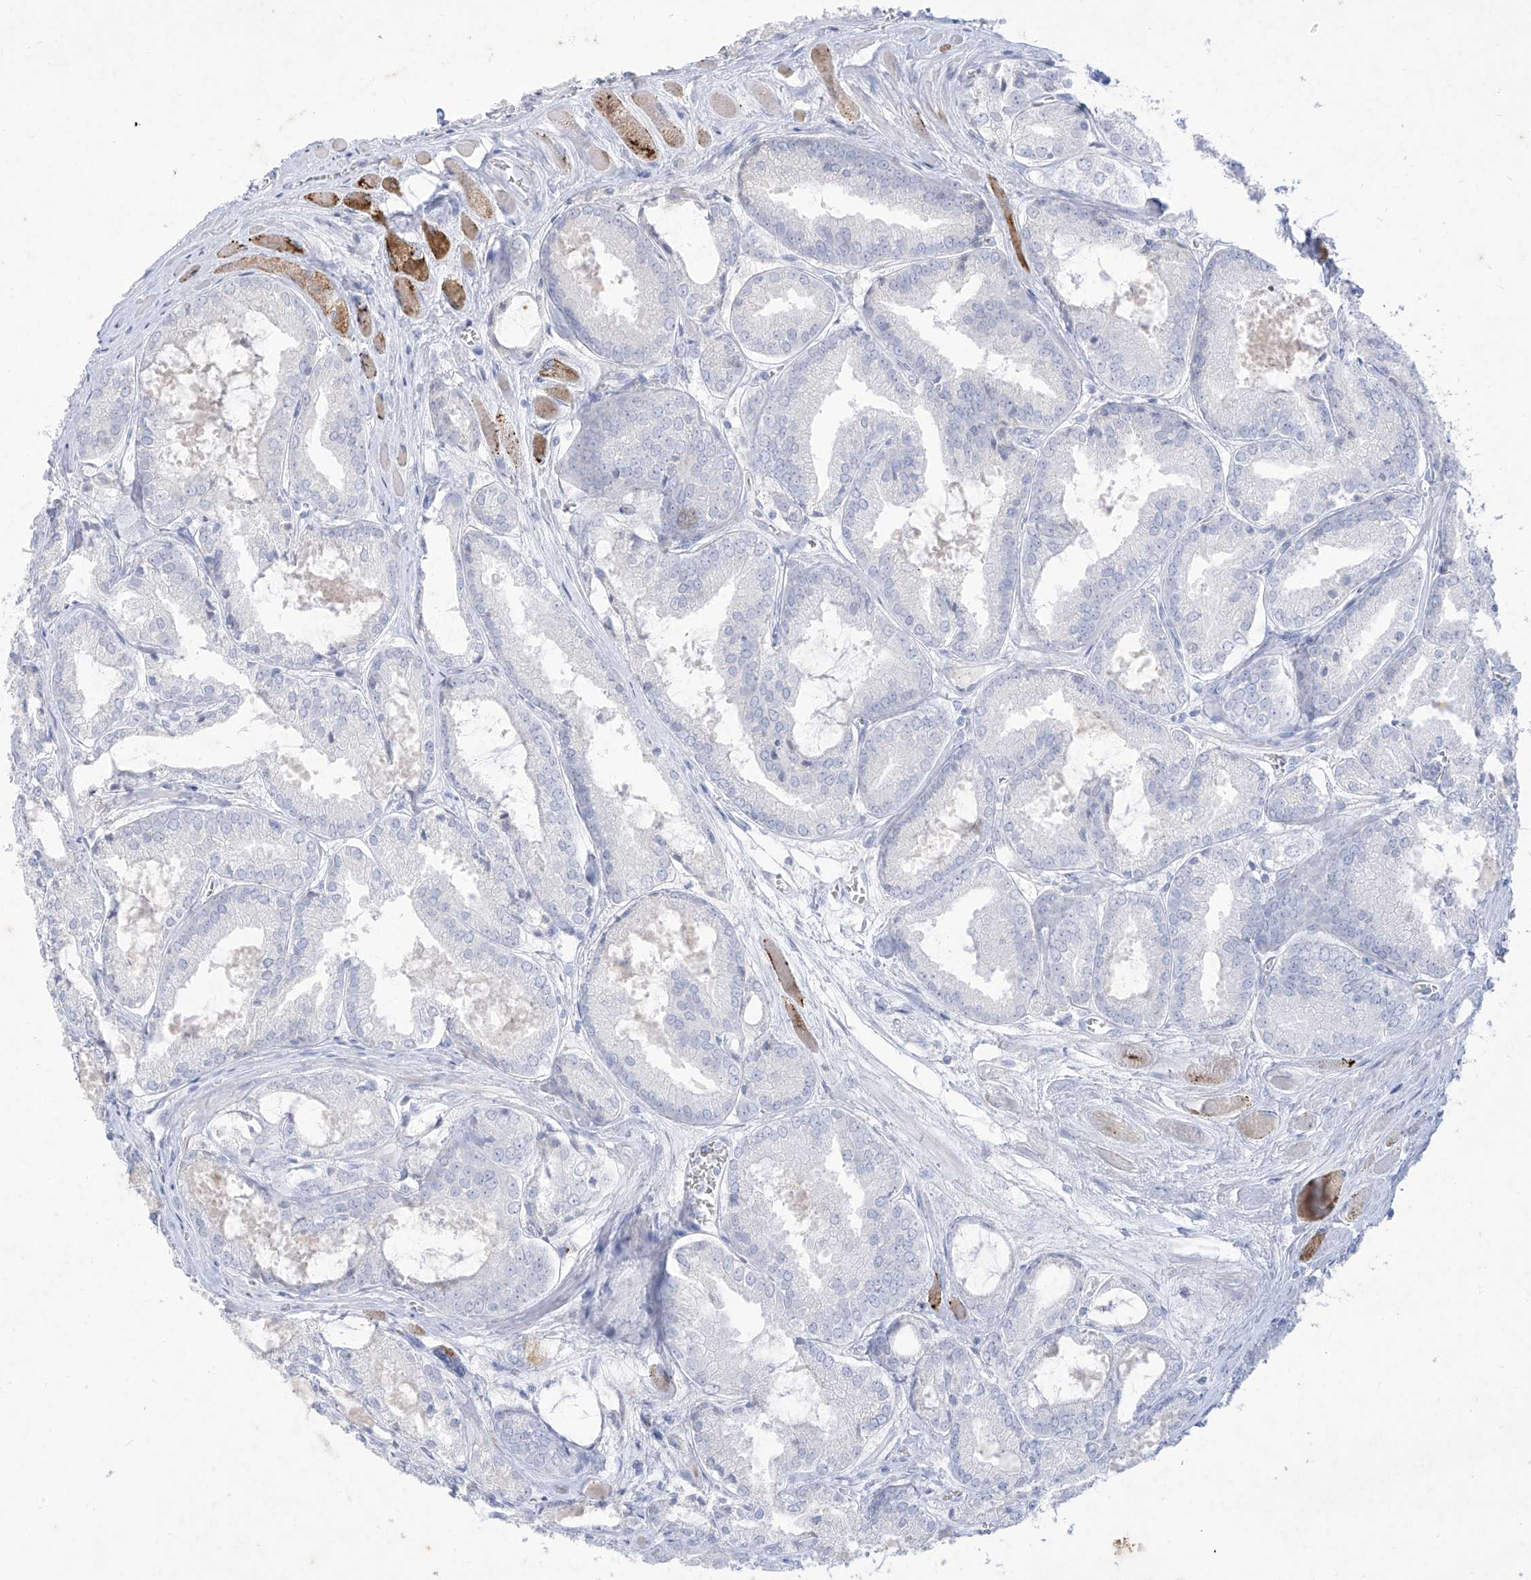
{"staining": {"intensity": "negative", "quantity": "none", "location": "none"}, "tissue": "prostate cancer", "cell_type": "Tumor cells", "image_type": "cancer", "snomed": [{"axis": "morphology", "description": "Adenocarcinoma, Low grade"}, {"axis": "topography", "description": "Prostate"}], "caption": "Tumor cells are negative for protein expression in human low-grade adenocarcinoma (prostate). (Immunohistochemistry, brightfield microscopy, high magnification).", "gene": "TGM4", "patient": {"sex": "male", "age": 67}}